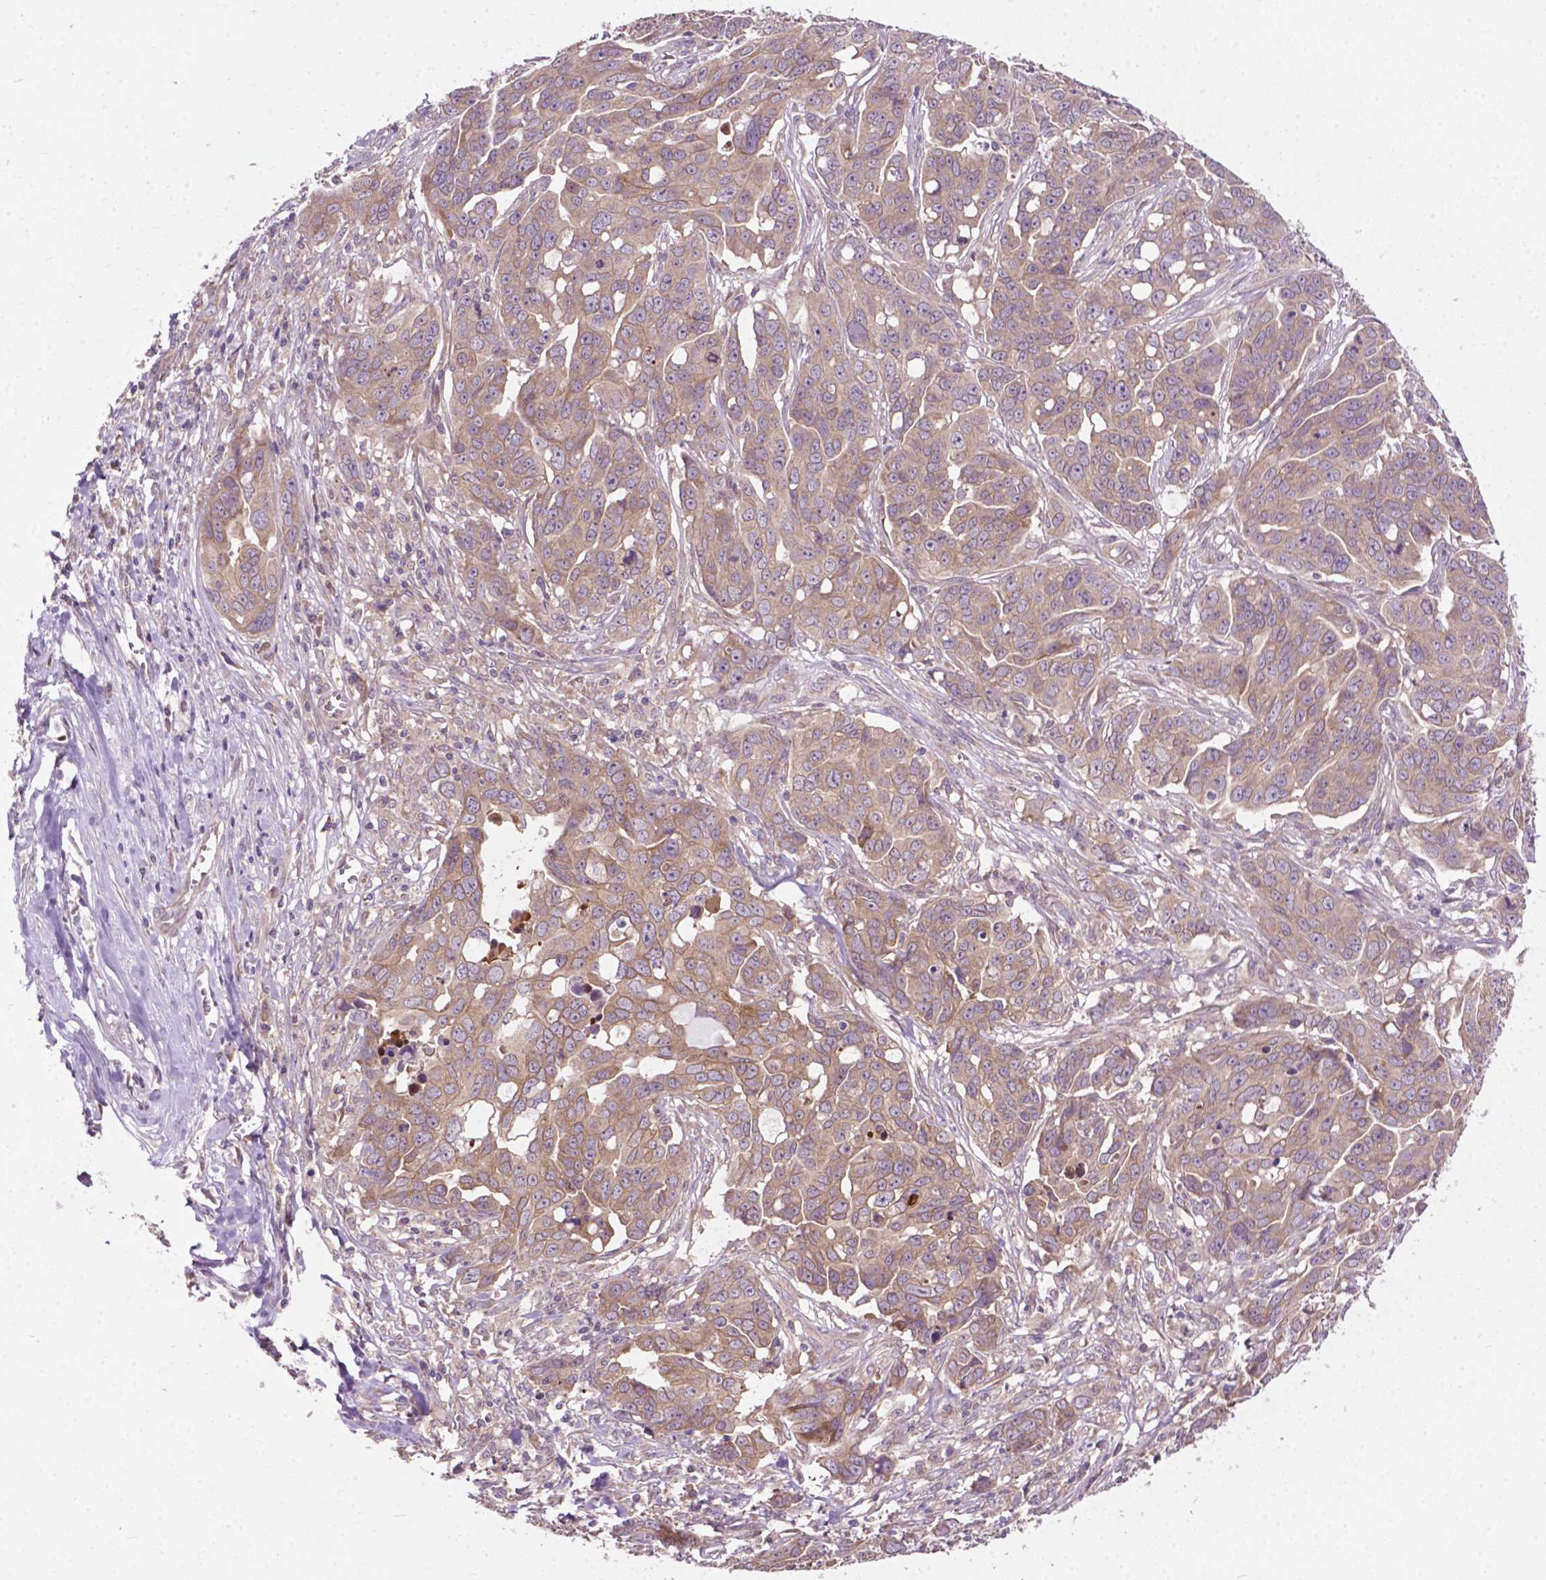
{"staining": {"intensity": "weak", "quantity": "25%-75%", "location": "cytoplasmic/membranous"}, "tissue": "ovarian cancer", "cell_type": "Tumor cells", "image_type": "cancer", "snomed": [{"axis": "morphology", "description": "Carcinoma, endometroid"}, {"axis": "topography", "description": "Ovary"}], "caption": "The photomicrograph exhibits staining of ovarian endometroid carcinoma, revealing weak cytoplasmic/membranous protein expression (brown color) within tumor cells.", "gene": "MZT1", "patient": {"sex": "female", "age": 78}}